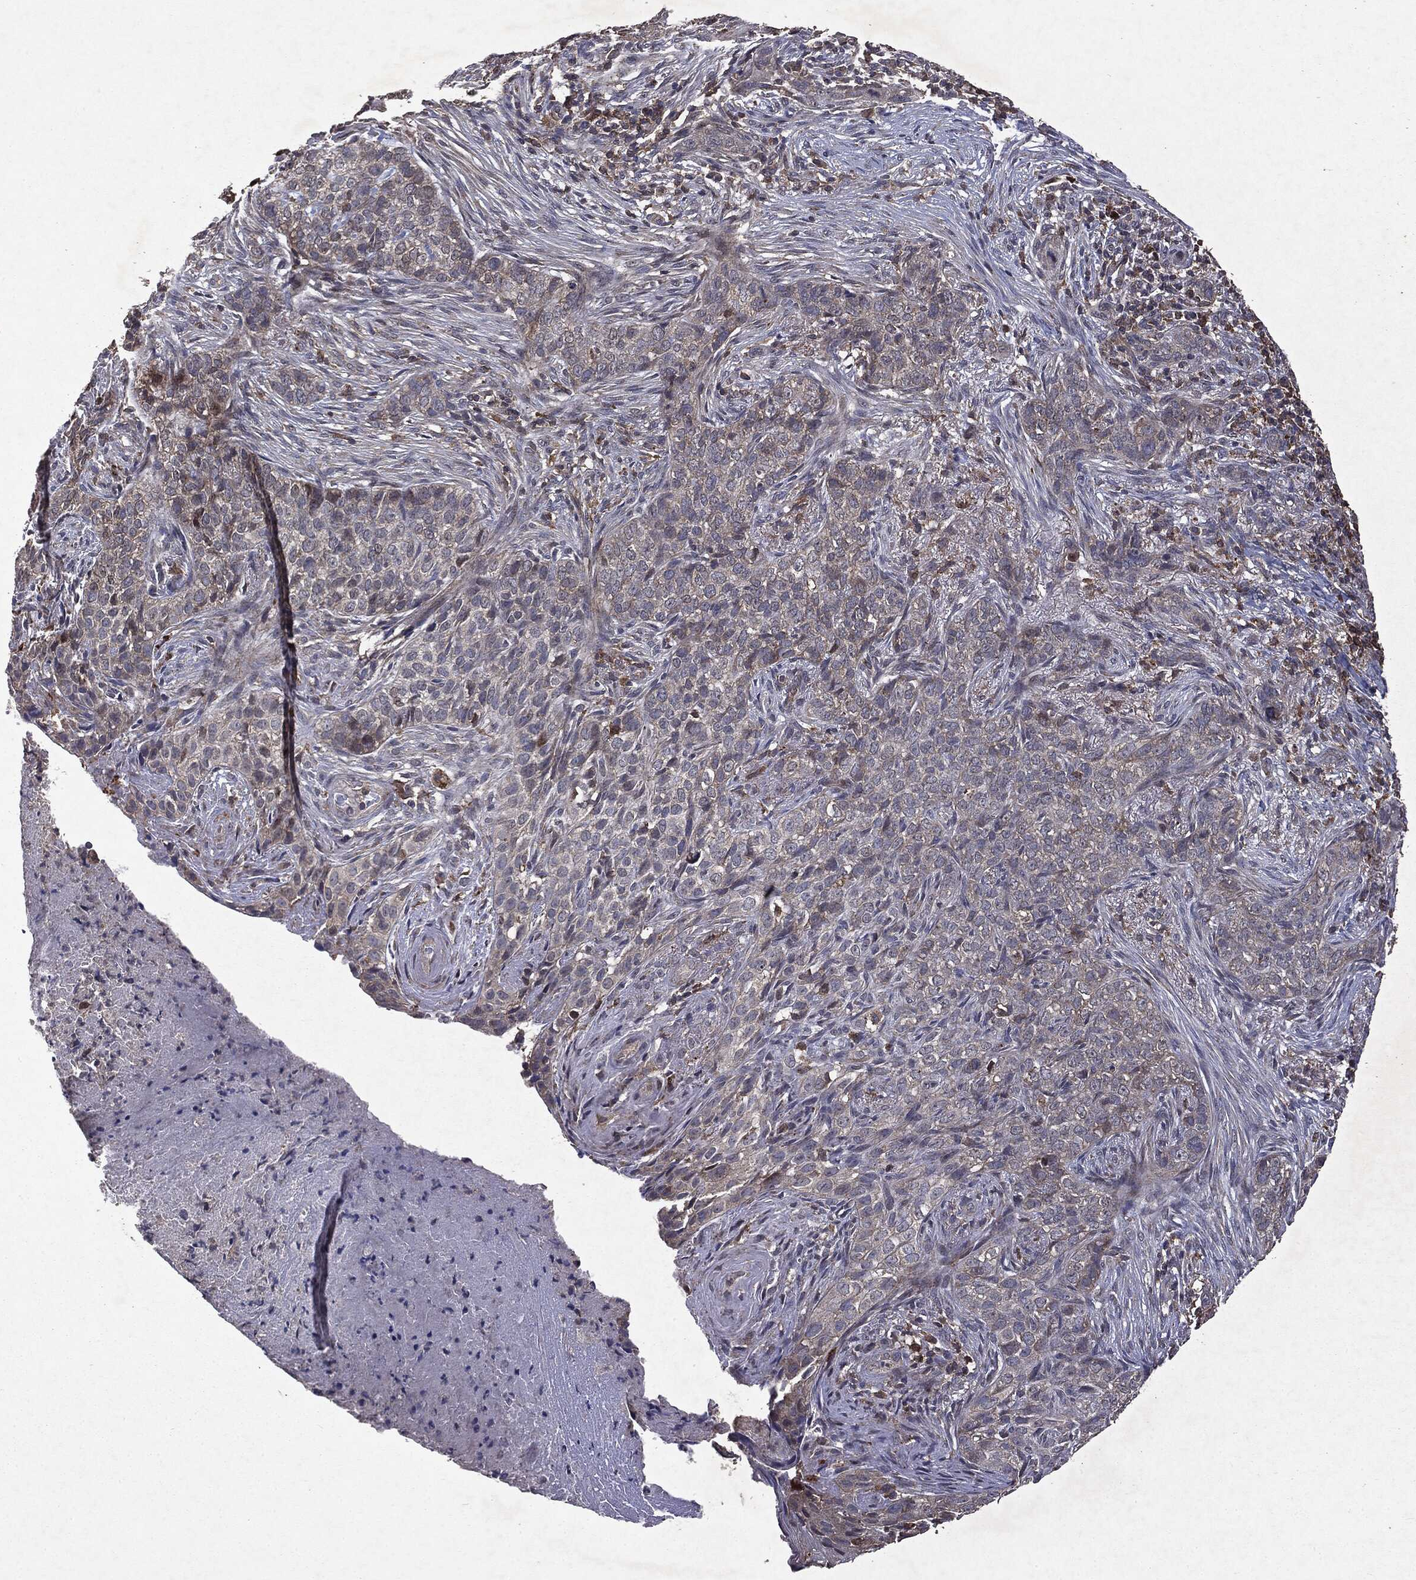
{"staining": {"intensity": "negative", "quantity": "none", "location": "none"}, "tissue": "skin cancer", "cell_type": "Tumor cells", "image_type": "cancer", "snomed": [{"axis": "morphology", "description": "Squamous cell carcinoma, NOS"}, {"axis": "topography", "description": "Skin"}], "caption": "High magnification brightfield microscopy of skin cancer (squamous cell carcinoma) stained with DAB (brown) and counterstained with hematoxylin (blue): tumor cells show no significant staining.", "gene": "PTEN", "patient": {"sex": "male", "age": 88}}